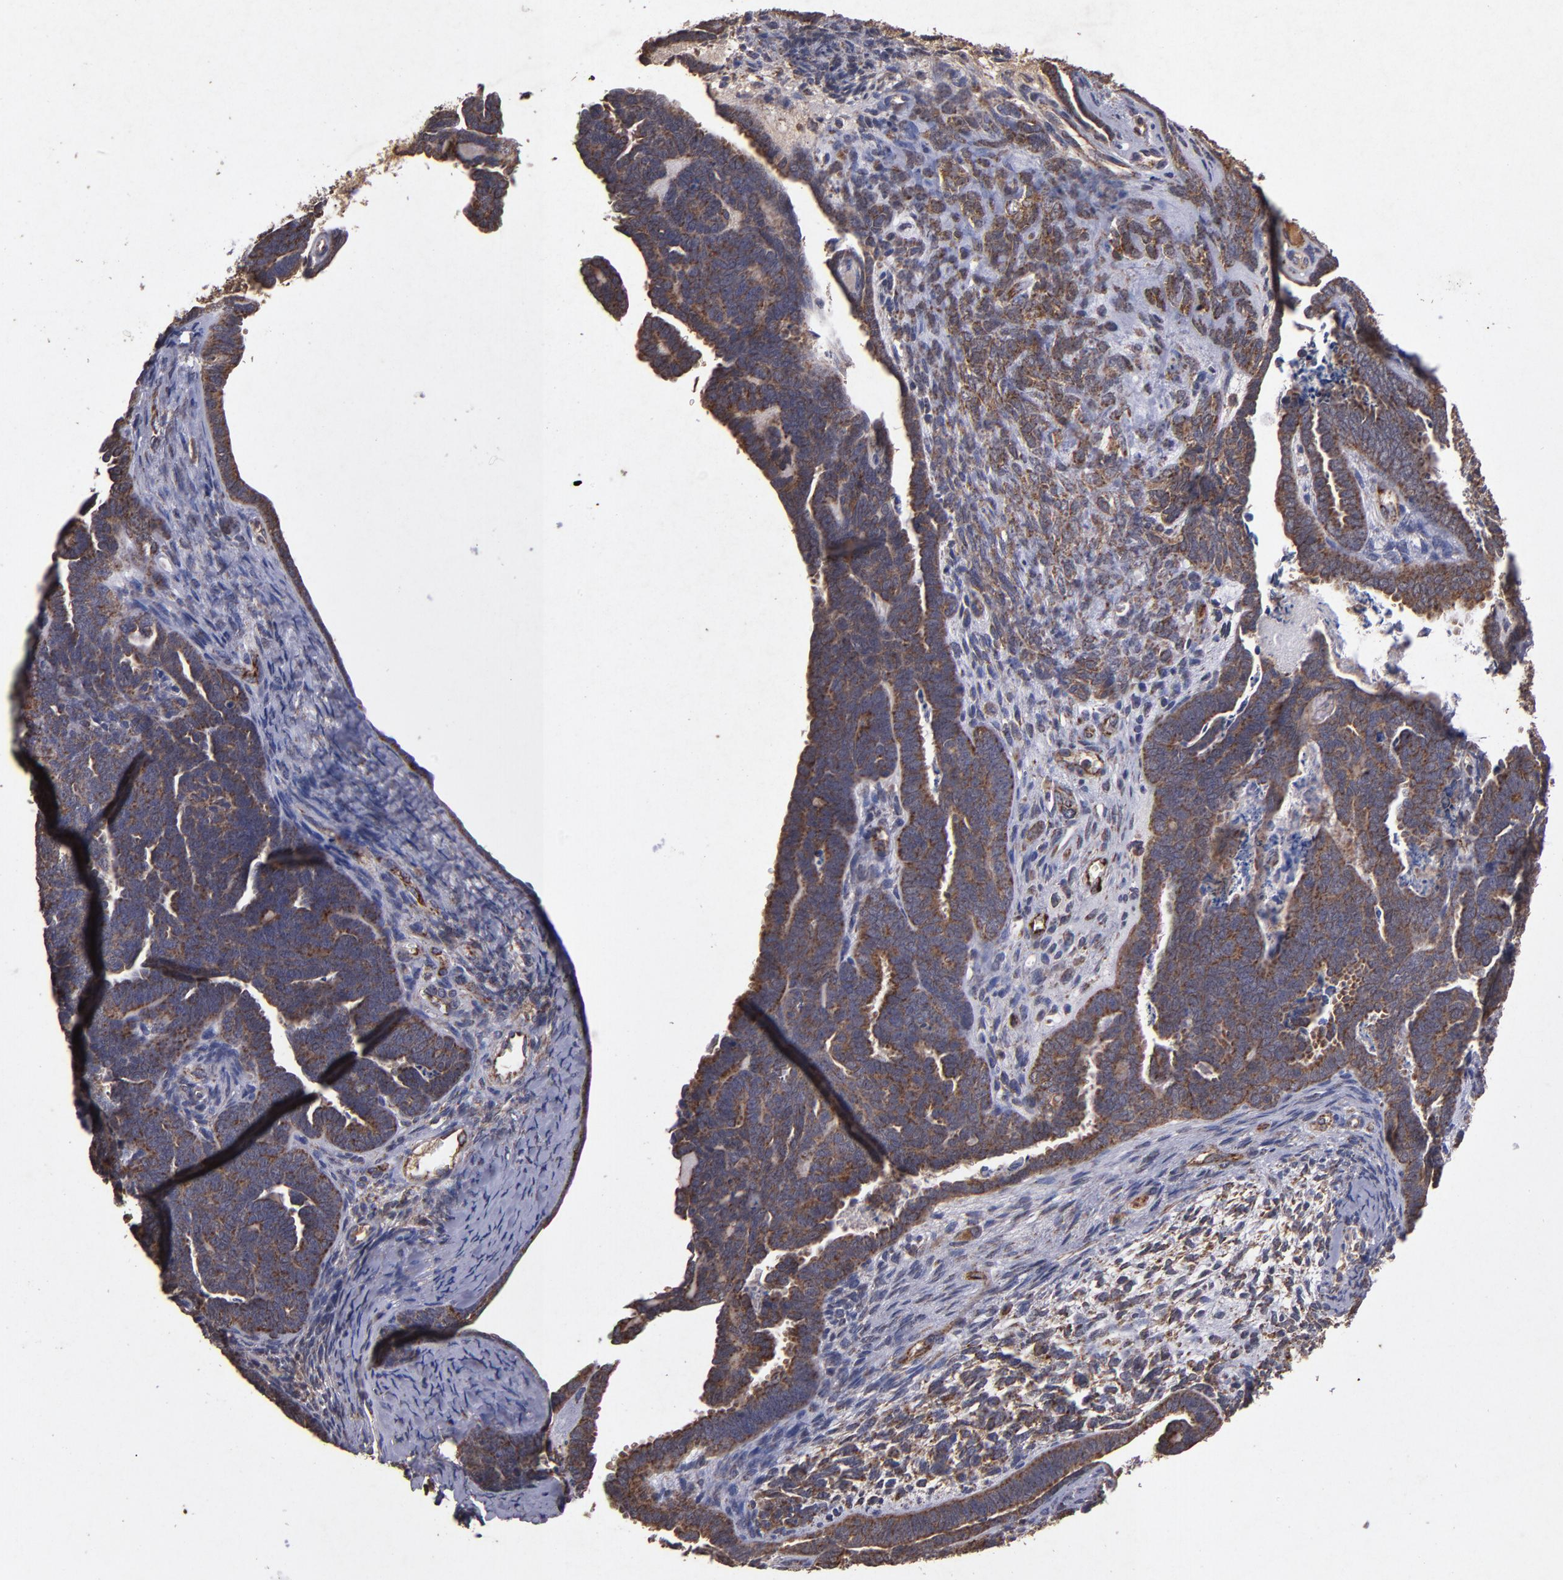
{"staining": {"intensity": "moderate", "quantity": ">75%", "location": "cytoplasmic/membranous"}, "tissue": "endometrial cancer", "cell_type": "Tumor cells", "image_type": "cancer", "snomed": [{"axis": "morphology", "description": "Neoplasm, malignant, NOS"}, {"axis": "topography", "description": "Endometrium"}], "caption": "The photomicrograph shows staining of malignant neoplasm (endometrial), revealing moderate cytoplasmic/membranous protein staining (brown color) within tumor cells.", "gene": "TIMM9", "patient": {"sex": "female", "age": 74}}